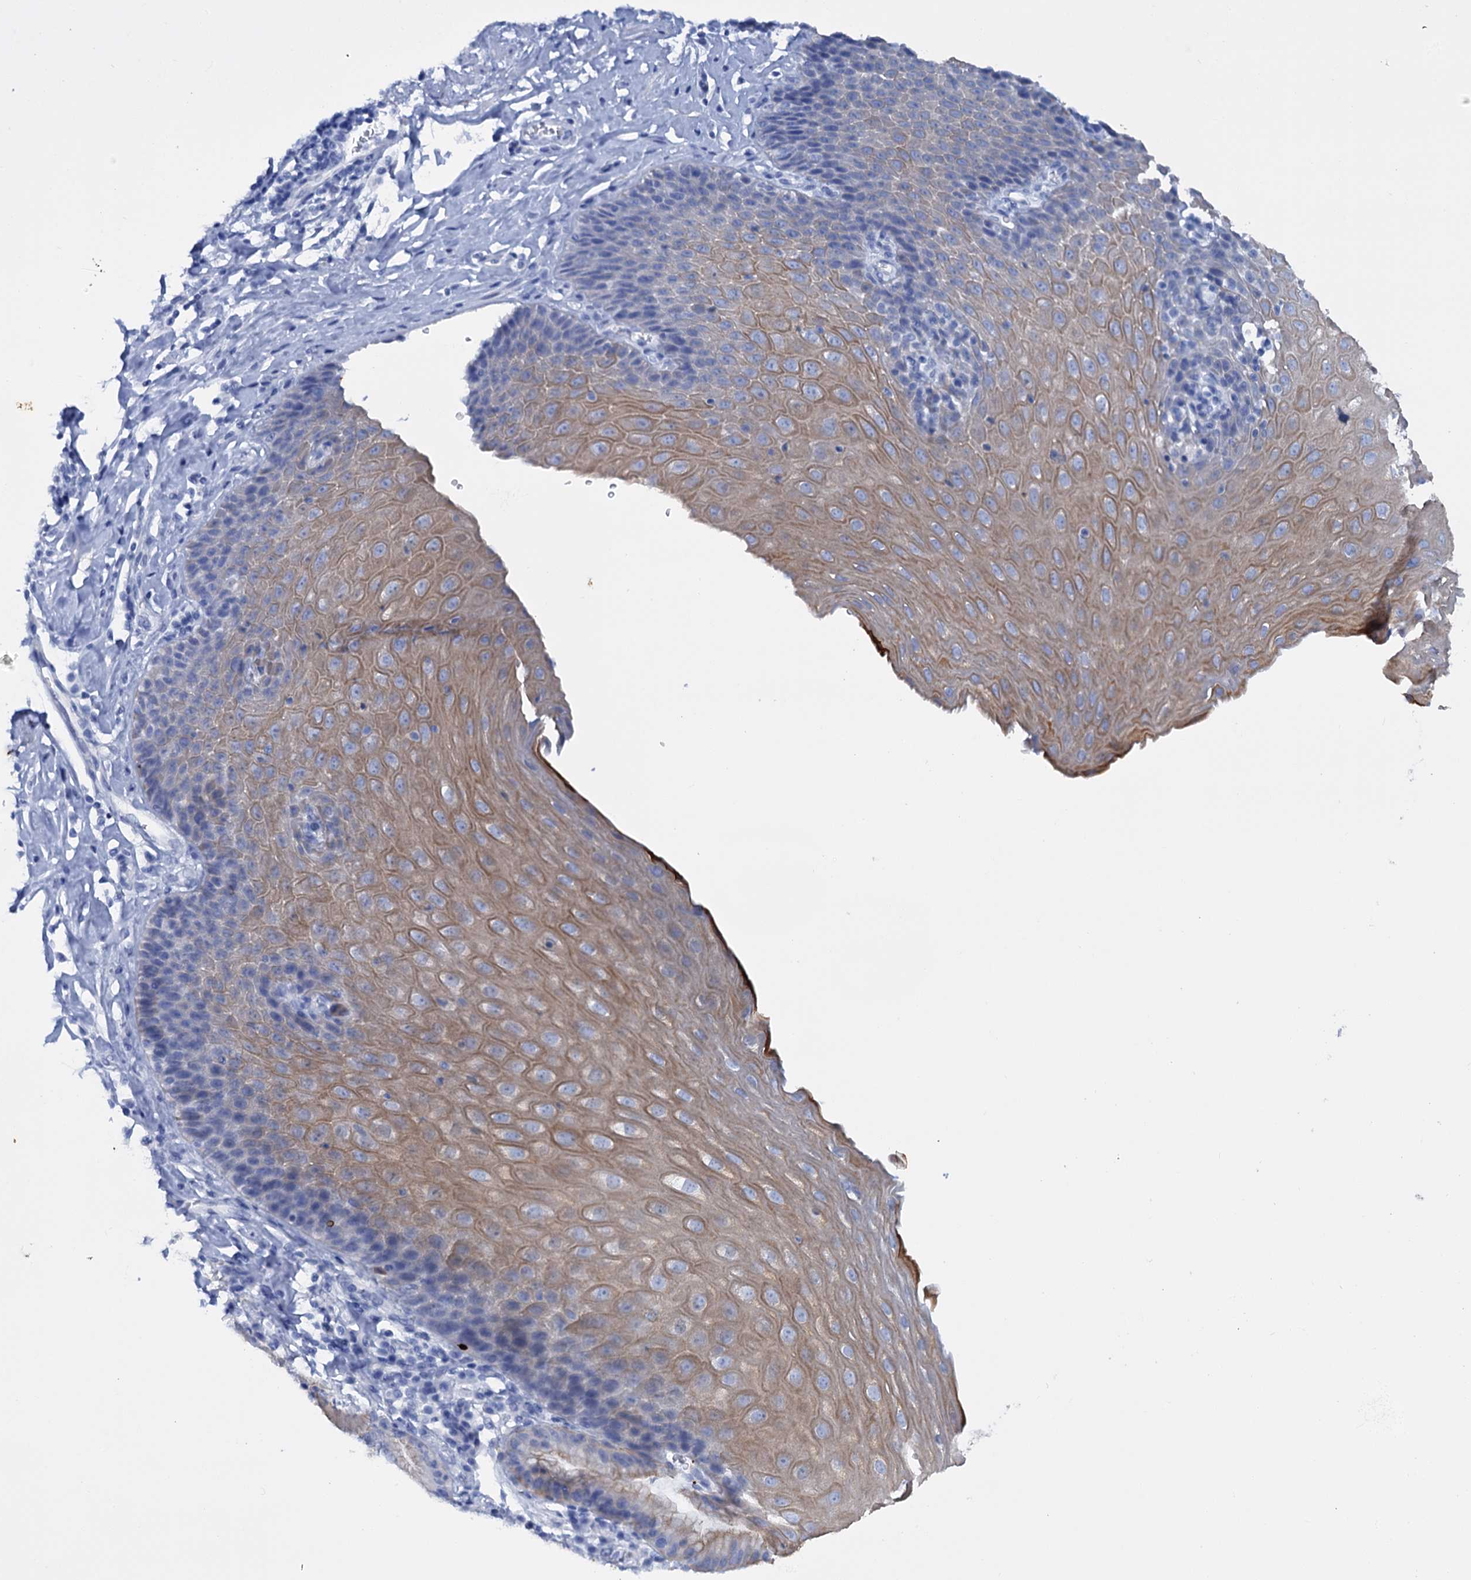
{"staining": {"intensity": "moderate", "quantity": "25%-75%", "location": "cytoplasmic/membranous"}, "tissue": "esophagus", "cell_type": "Squamous epithelial cells", "image_type": "normal", "snomed": [{"axis": "morphology", "description": "Normal tissue, NOS"}, {"axis": "topography", "description": "Esophagus"}], "caption": "Protein expression analysis of benign esophagus displays moderate cytoplasmic/membranous expression in approximately 25%-75% of squamous epithelial cells. (Stains: DAB in brown, nuclei in blue, Microscopy: brightfield microscopy at high magnification).", "gene": "FAAP20", "patient": {"sex": "female", "age": 61}}